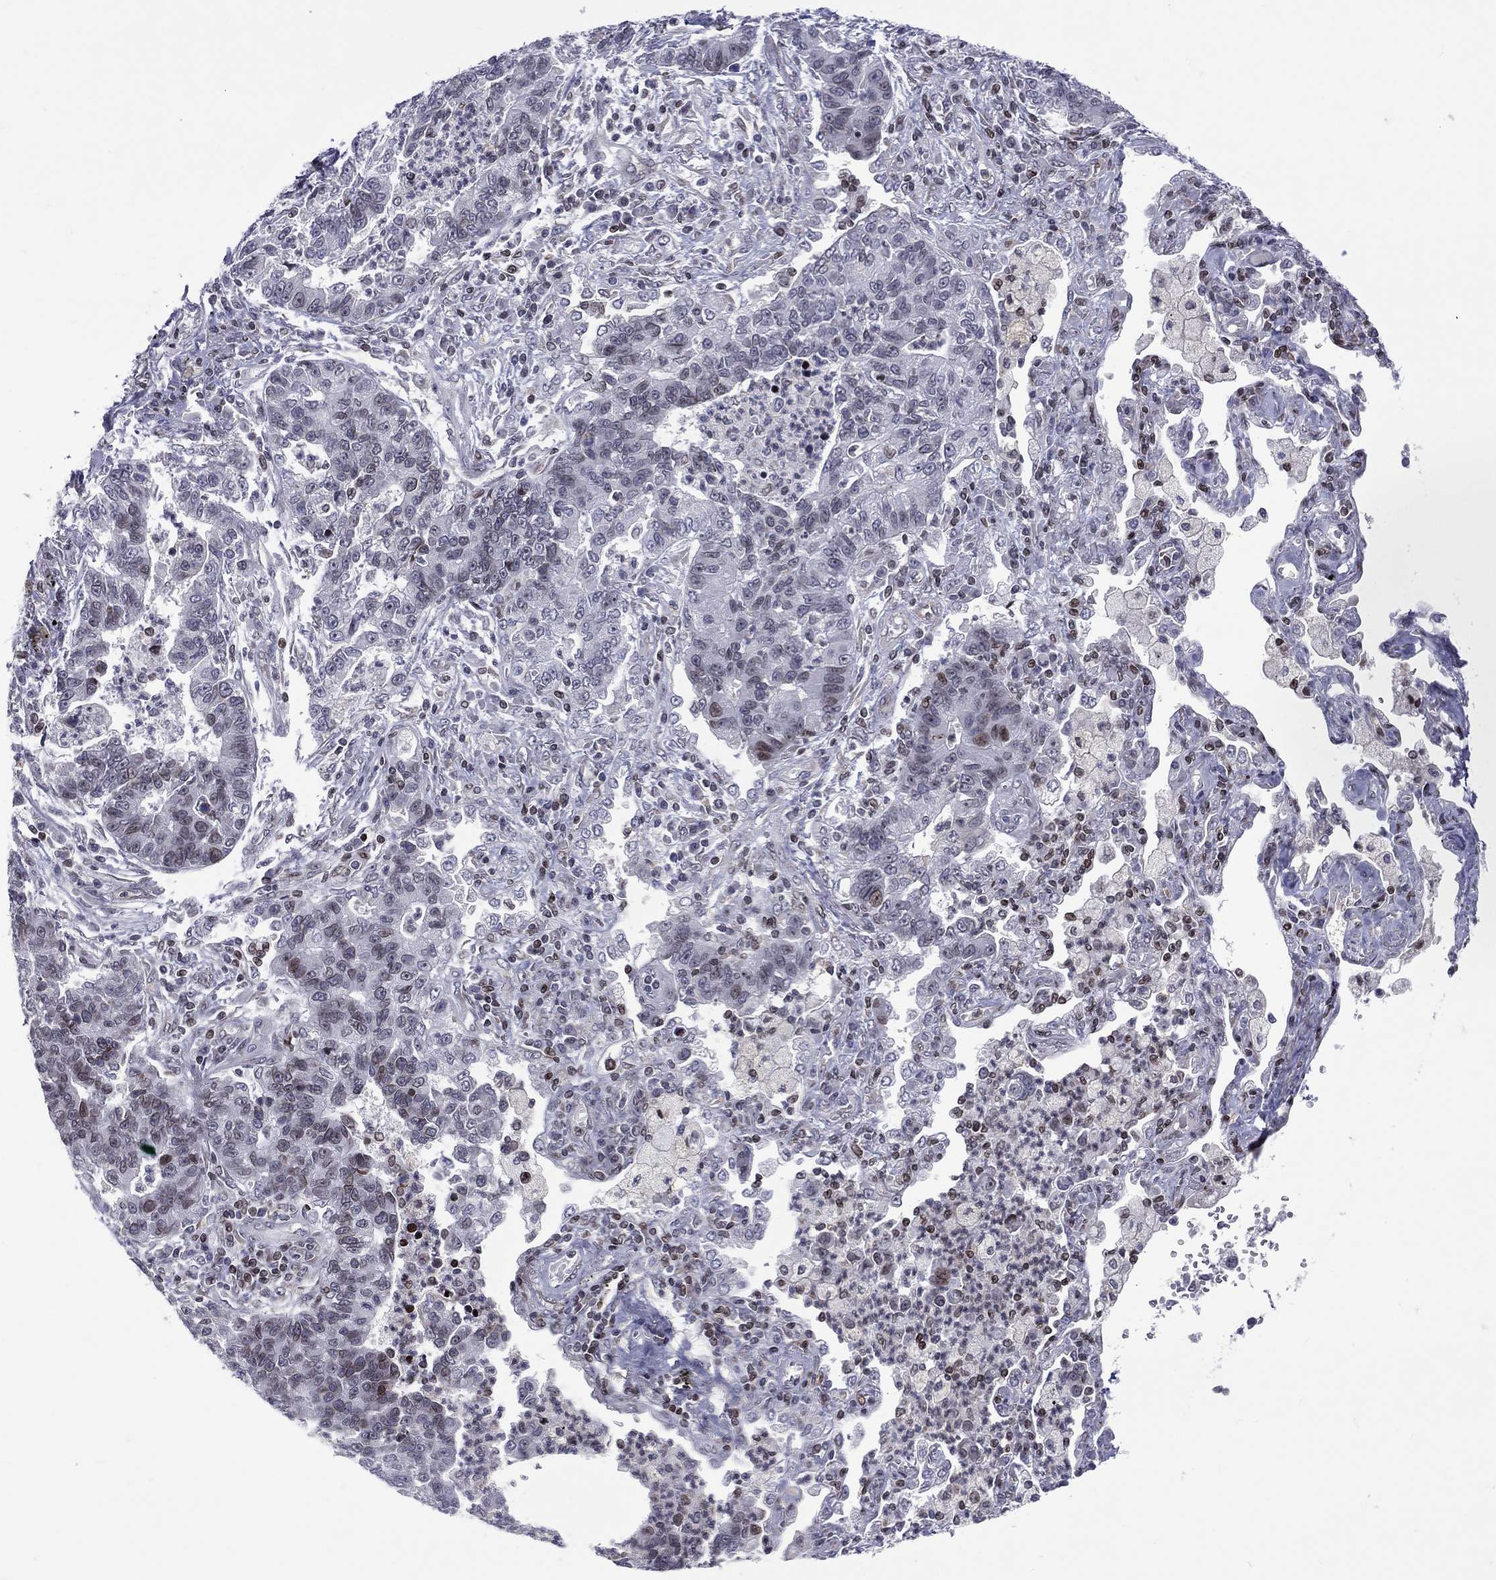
{"staining": {"intensity": "moderate", "quantity": "<25%", "location": "nuclear"}, "tissue": "lung cancer", "cell_type": "Tumor cells", "image_type": "cancer", "snomed": [{"axis": "morphology", "description": "Adenocarcinoma, NOS"}, {"axis": "topography", "description": "Lung"}], "caption": "Adenocarcinoma (lung) stained with a brown dye exhibits moderate nuclear positive staining in about <25% of tumor cells.", "gene": "DBF4B", "patient": {"sex": "female", "age": 57}}